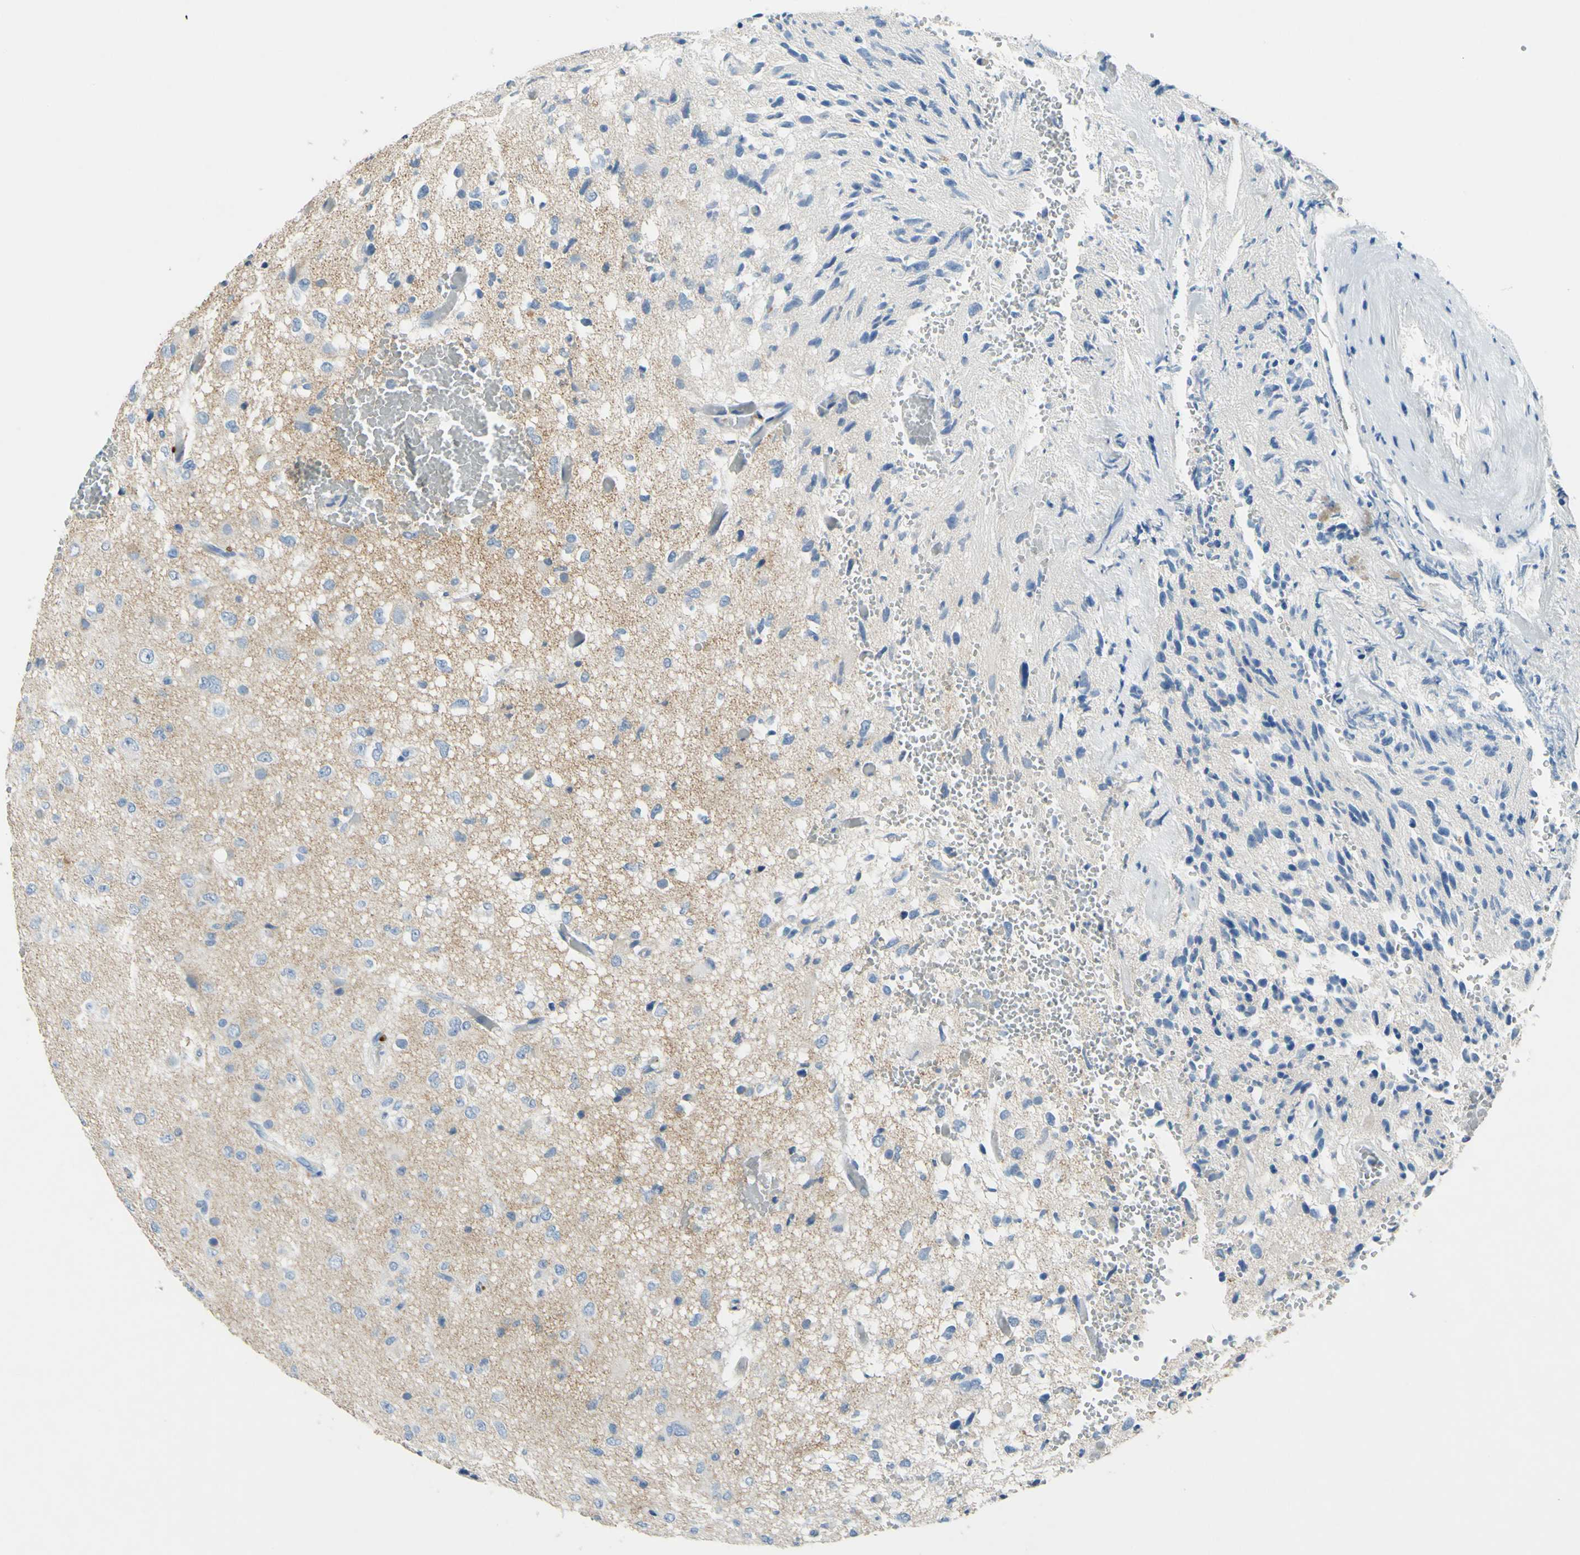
{"staining": {"intensity": "negative", "quantity": "none", "location": "none"}, "tissue": "glioma", "cell_type": "Tumor cells", "image_type": "cancer", "snomed": [{"axis": "morphology", "description": "Glioma, malignant, High grade"}, {"axis": "topography", "description": "pancreas cauda"}], "caption": "High power microscopy photomicrograph of an immunohistochemistry micrograph of malignant high-grade glioma, revealing no significant positivity in tumor cells. Brightfield microscopy of immunohistochemistry (IHC) stained with DAB (brown) and hematoxylin (blue), captured at high magnification.", "gene": "CDH10", "patient": {"sex": "male", "age": 60}}